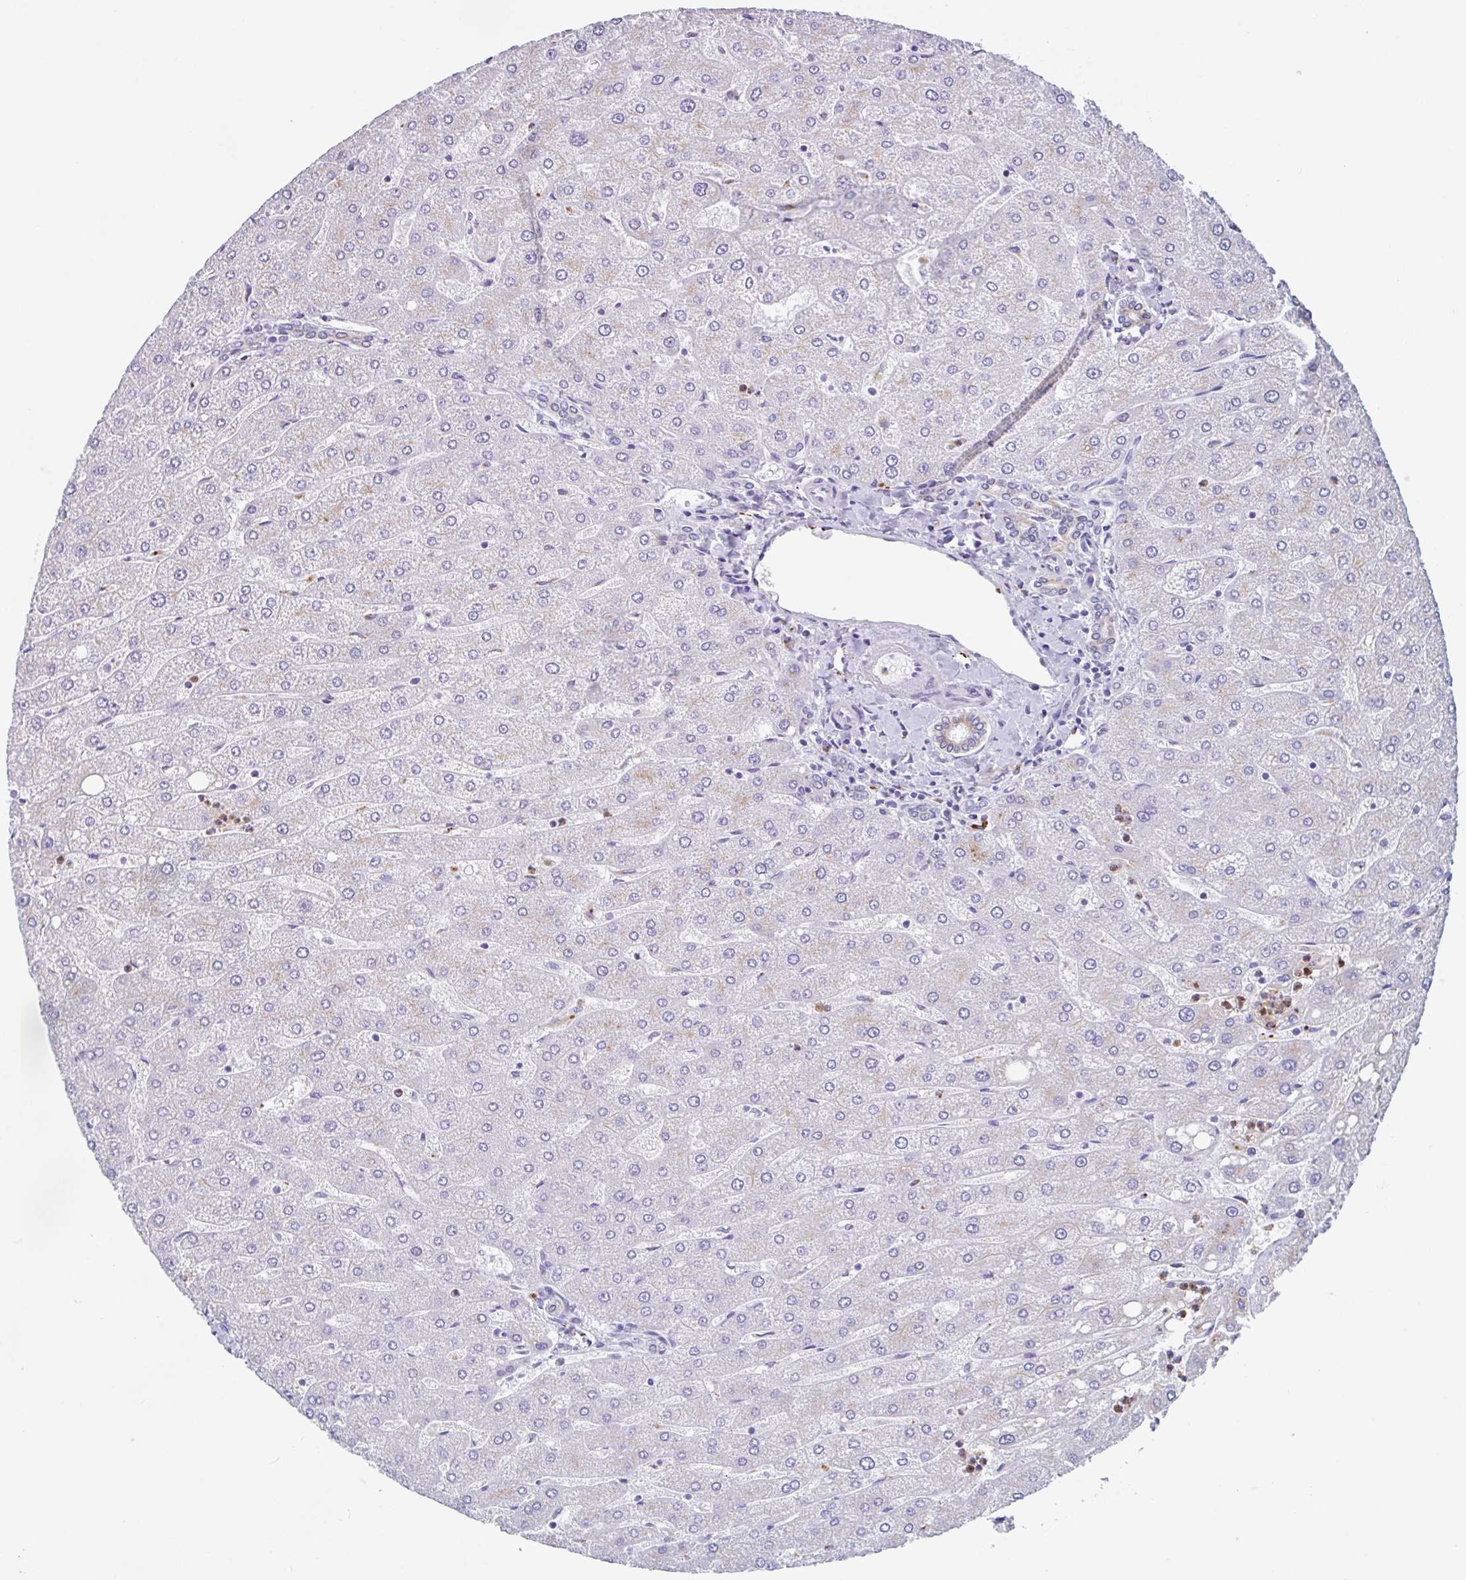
{"staining": {"intensity": "weak", "quantity": "<25%", "location": "cytoplasmic/membranous"}, "tissue": "liver", "cell_type": "Cholangiocytes", "image_type": "normal", "snomed": [{"axis": "morphology", "description": "Normal tissue, NOS"}, {"axis": "topography", "description": "Liver"}], "caption": "An IHC photomicrograph of benign liver is shown. There is no staining in cholangiocytes of liver.", "gene": "DTWD2", "patient": {"sex": "male", "age": 67}}